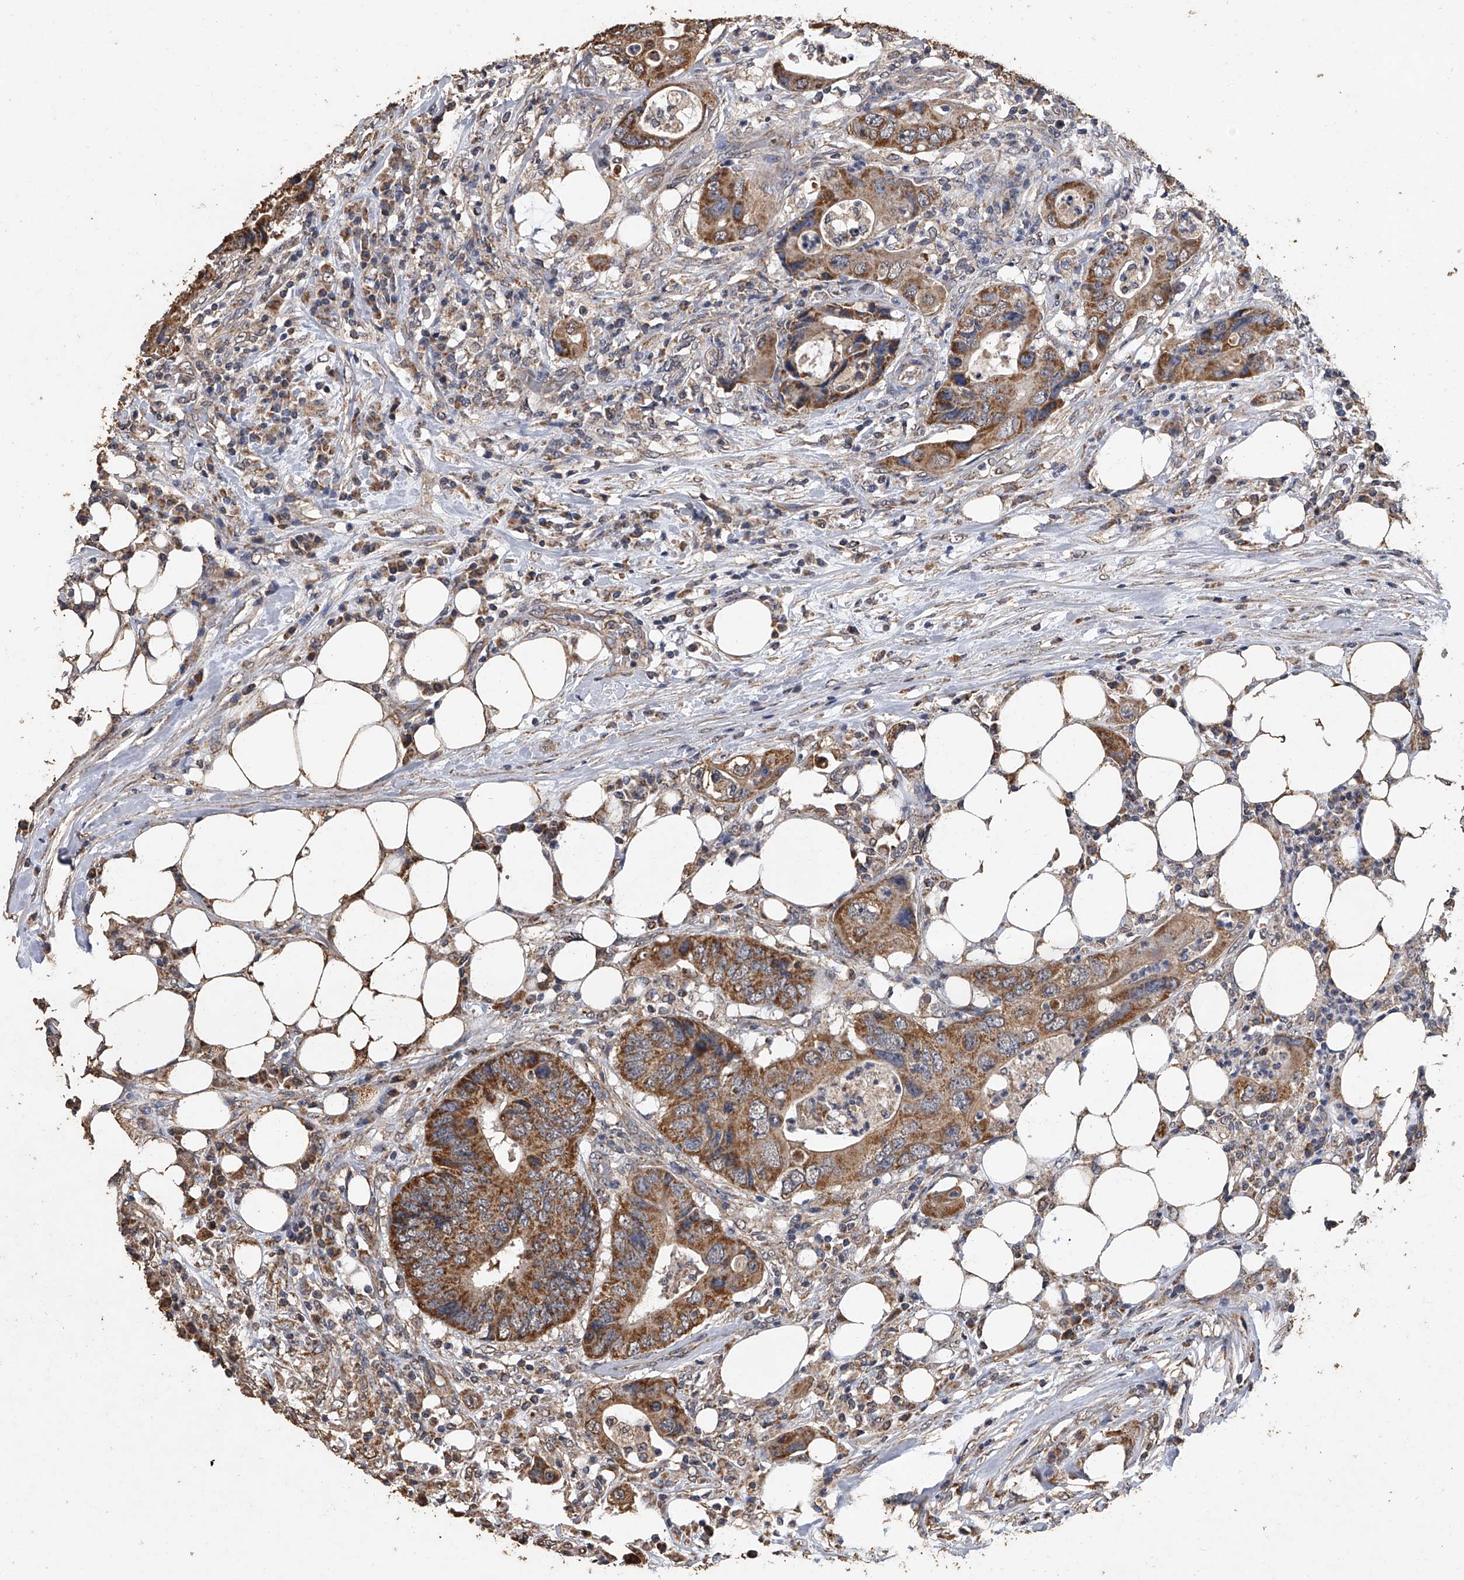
{"staining": {"intensity": "moderate", "quantity": ">75%", "location": "cytoplasmic/membranous"}, "tissue": "colorectal cancer", "cell_type": "Tumor cells", "image_type": "cancer", "snomed": [{"axis": "morphology", "description": "Adenocarcinoma, NOS"}, {"axis": "topography", "description": "Colon"}], "caption": "Immunohistochemical staining of adenocarcinoma (colorectal) shows medium levels of moderate cytoplasmic/membranous positivity in about >75% of tumor cells.", "gene": "MRPL28", "patient": {"sex": "male", "age": 71}}